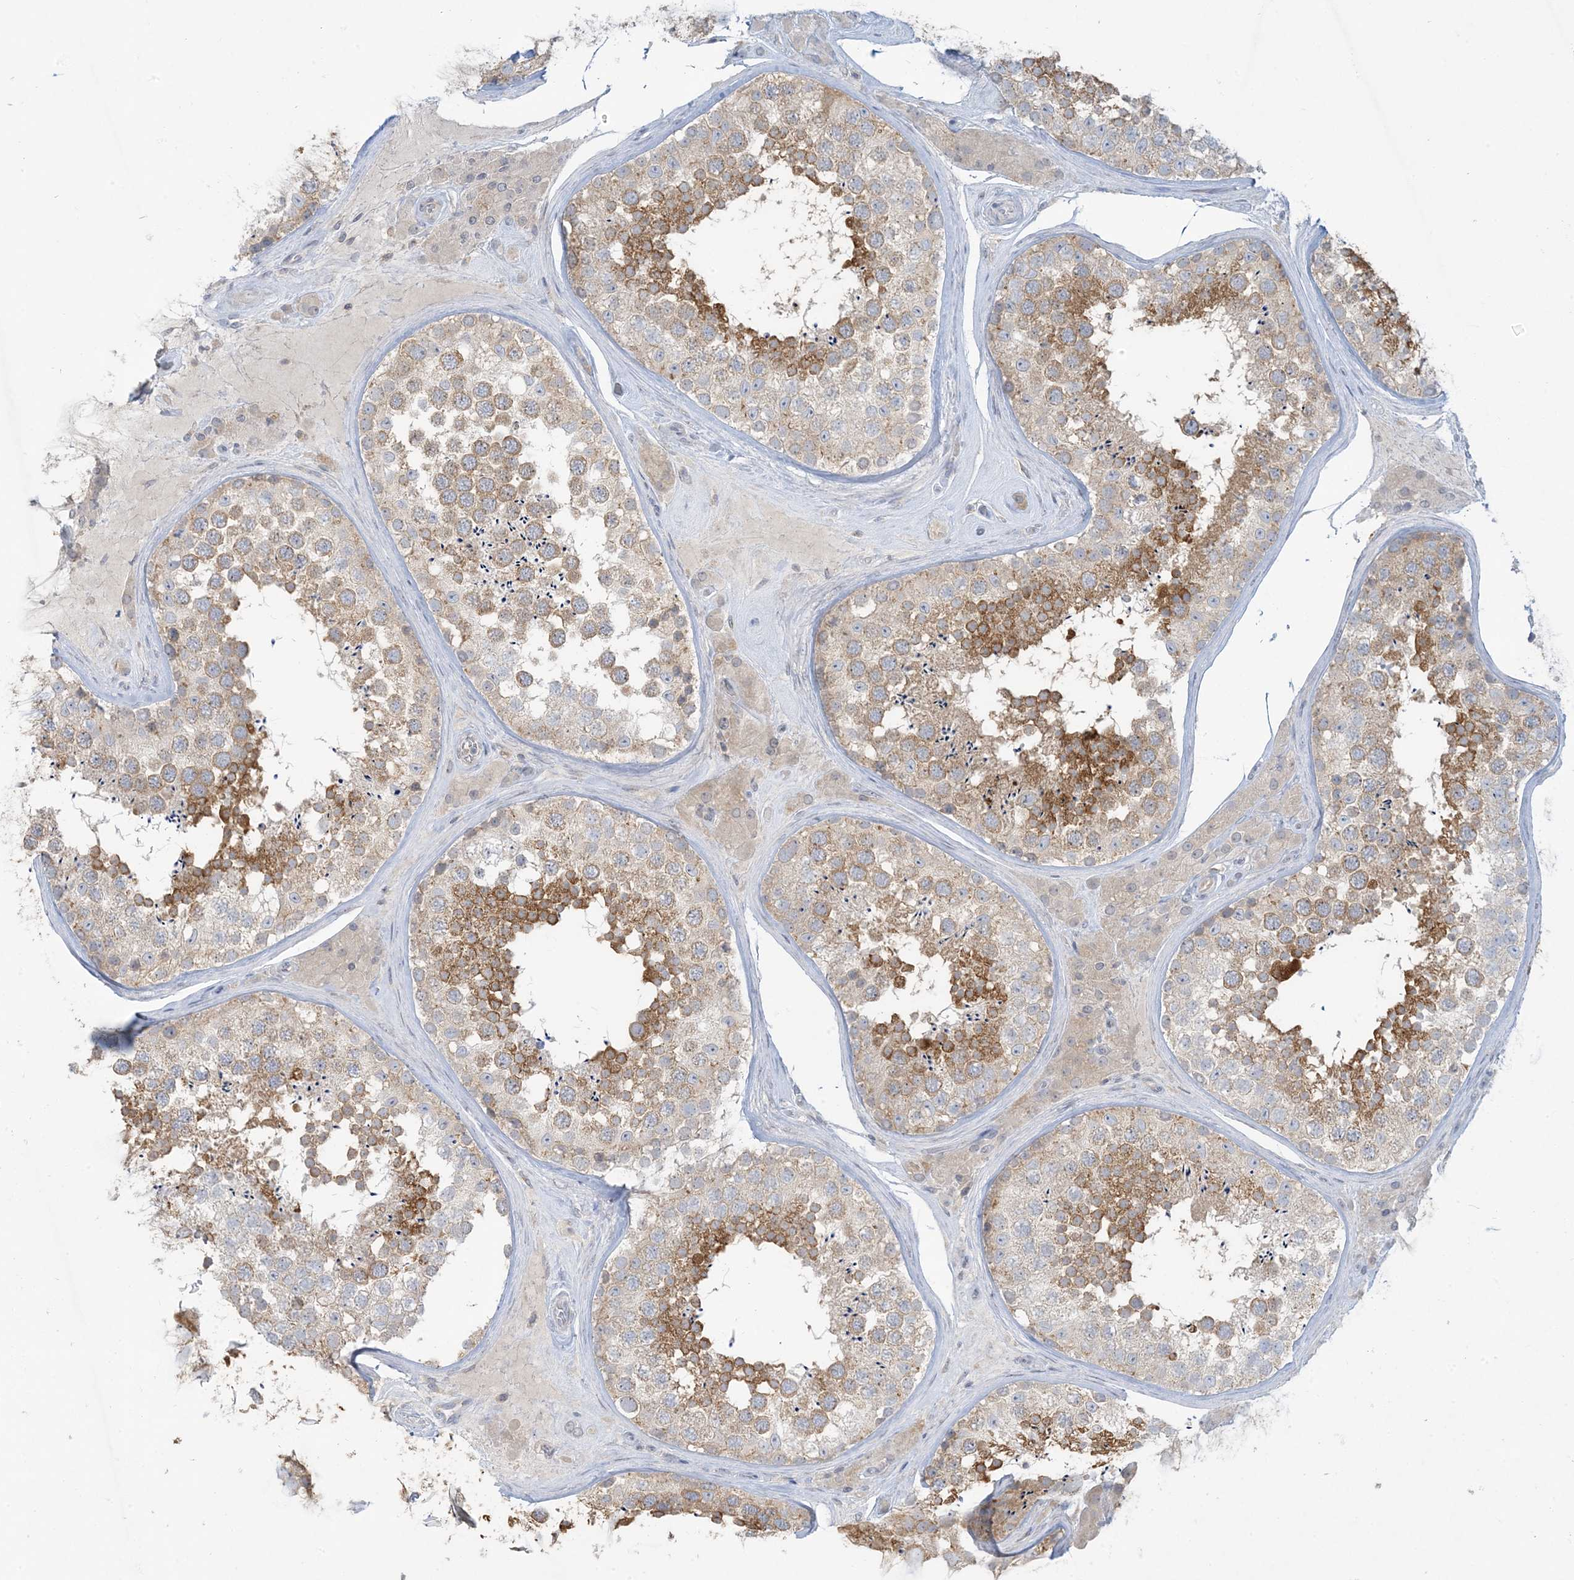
{"staining": {"intensity": "strong", "quantity": "25%-75%", "location": "cytoplasmic/membranous"}, "tissue": "testis", "cell_type": "Cells in seminiferous ducts", "image_type": "normal", "snomed": [{"axis": "morphology", "description": "Normal tissue, NOS"}, {"axis": "topography", "description": "Testis"}], "caption": "A brown stain highlights strong cytoplasmic/membranous positivity of a protein in cells in seminiferous ducts of normal testis. (IHC, brightfield microscopy, high magnification).", "gene": "RPP40", "patient": {"sex": "male", "age": 46}}